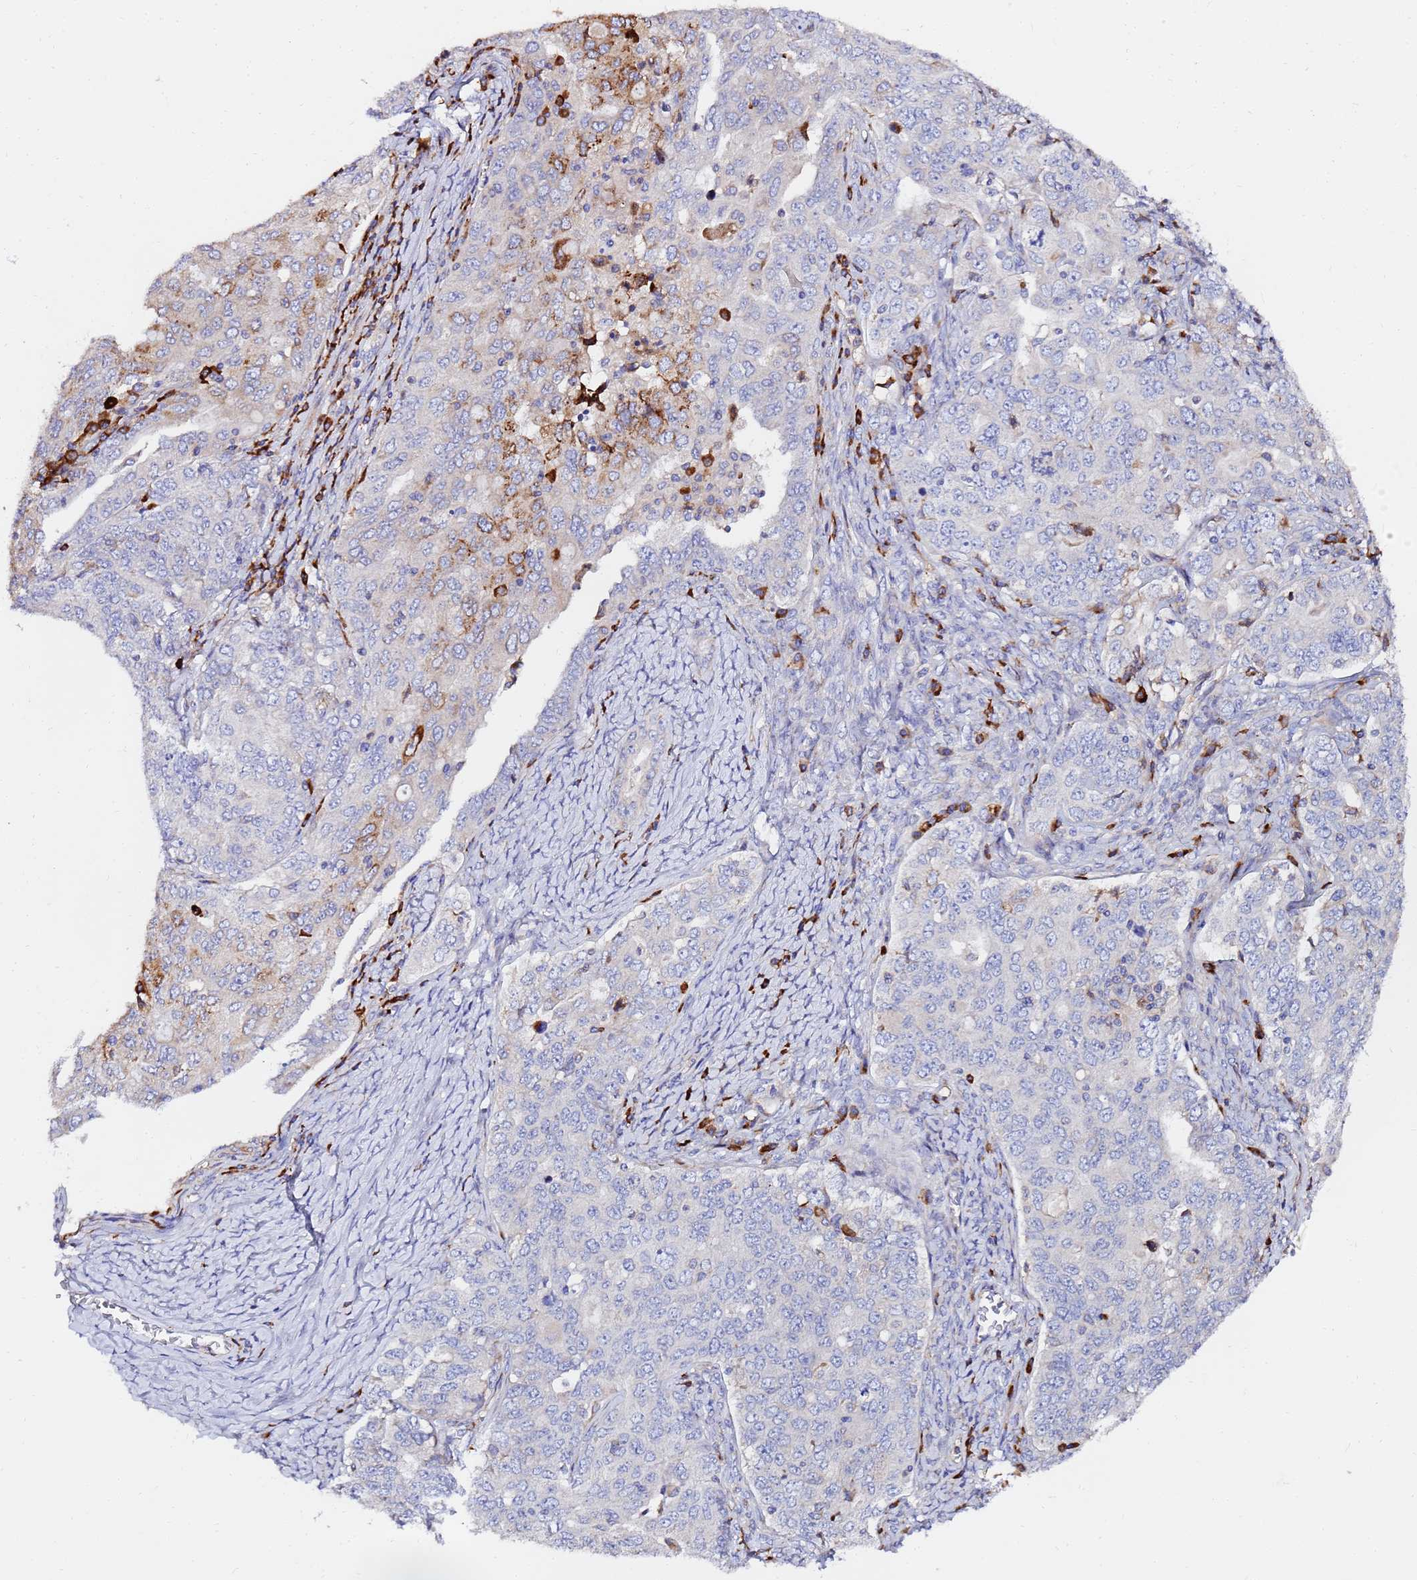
{"staining": {"intensity": "moderate", "quantity": "25%-75%", "location": "cytoplasmic/membranous"}, "tissue": "ovarian cancer", "cell_type": "Tumor cells", "image_type": "cancer", "snomed": [{"axis": "morphology", "description": "Carcinoma, endometroid"}, {"axis": "topography", "description": "Ovary"}], "caption": "Immunohistochemical staining of ovarian endometroid carcinoma reveals medium levels of moderate cytoplasmic/membranous staining in approximately 25%-75% of tumor cells.", "gene": "POM121", "patient": {"sex": "female", "age": 62}}